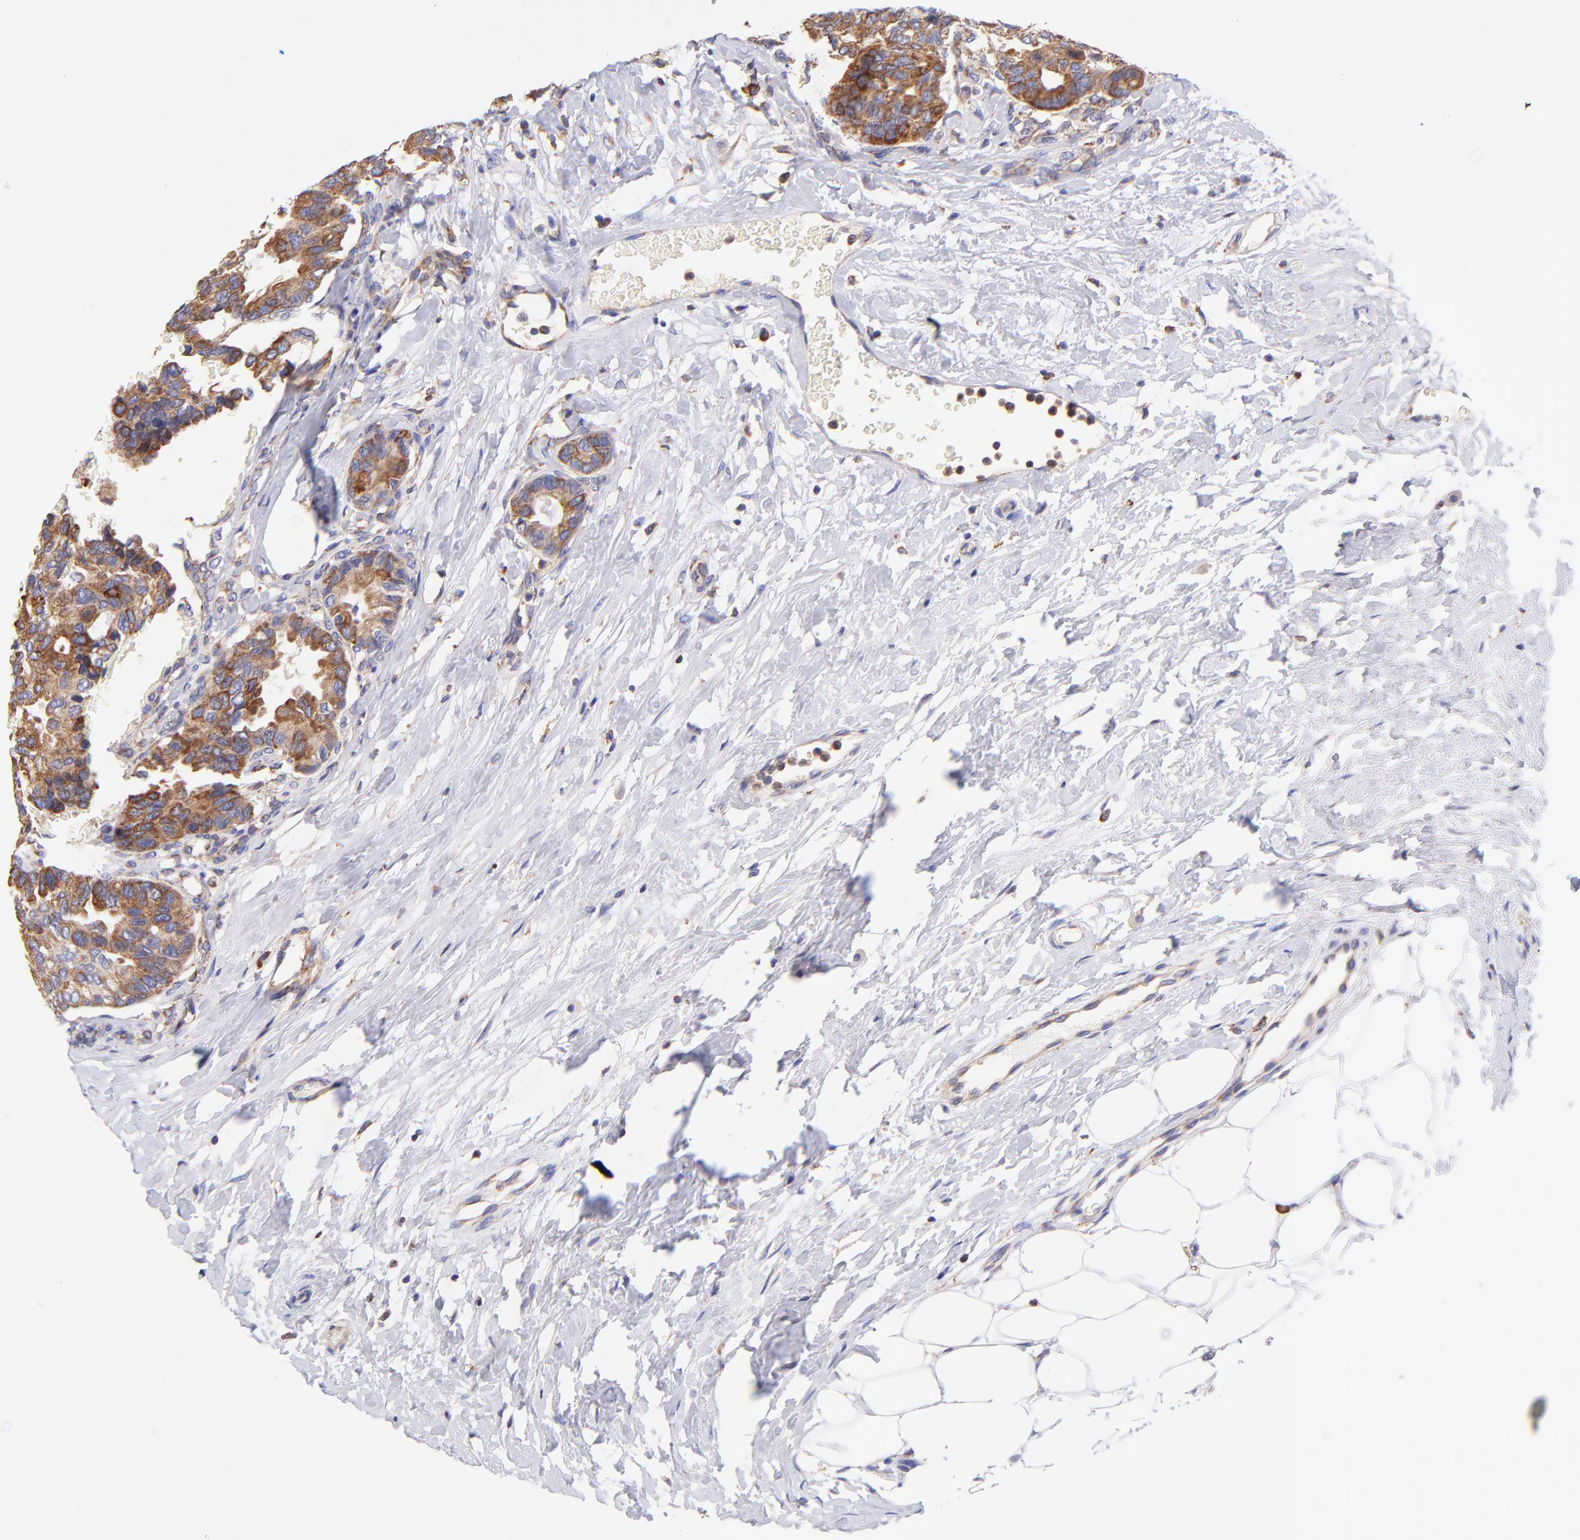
{"staining": {"intensity": "moderate", "quantity": ">75%", "location": "cytoplasmic/membranous"}, "tissue": "breast cancer", "cell_type": "Tumor cells", "image_type": "cancer", "snomed": [{"axis": "morphology", "description": "Duct carcinoma"}, {"axis": "topography", "description": "Breast"}], "caption": "Infiltrating ductal carcinoma (breast) stained with a brown dye reveals moderate cytoplasmic/membranous positive expression in approximately >75% of tumor cells.", "gene": "PREX1", "patient": {"sex": "female", "age": 69}}